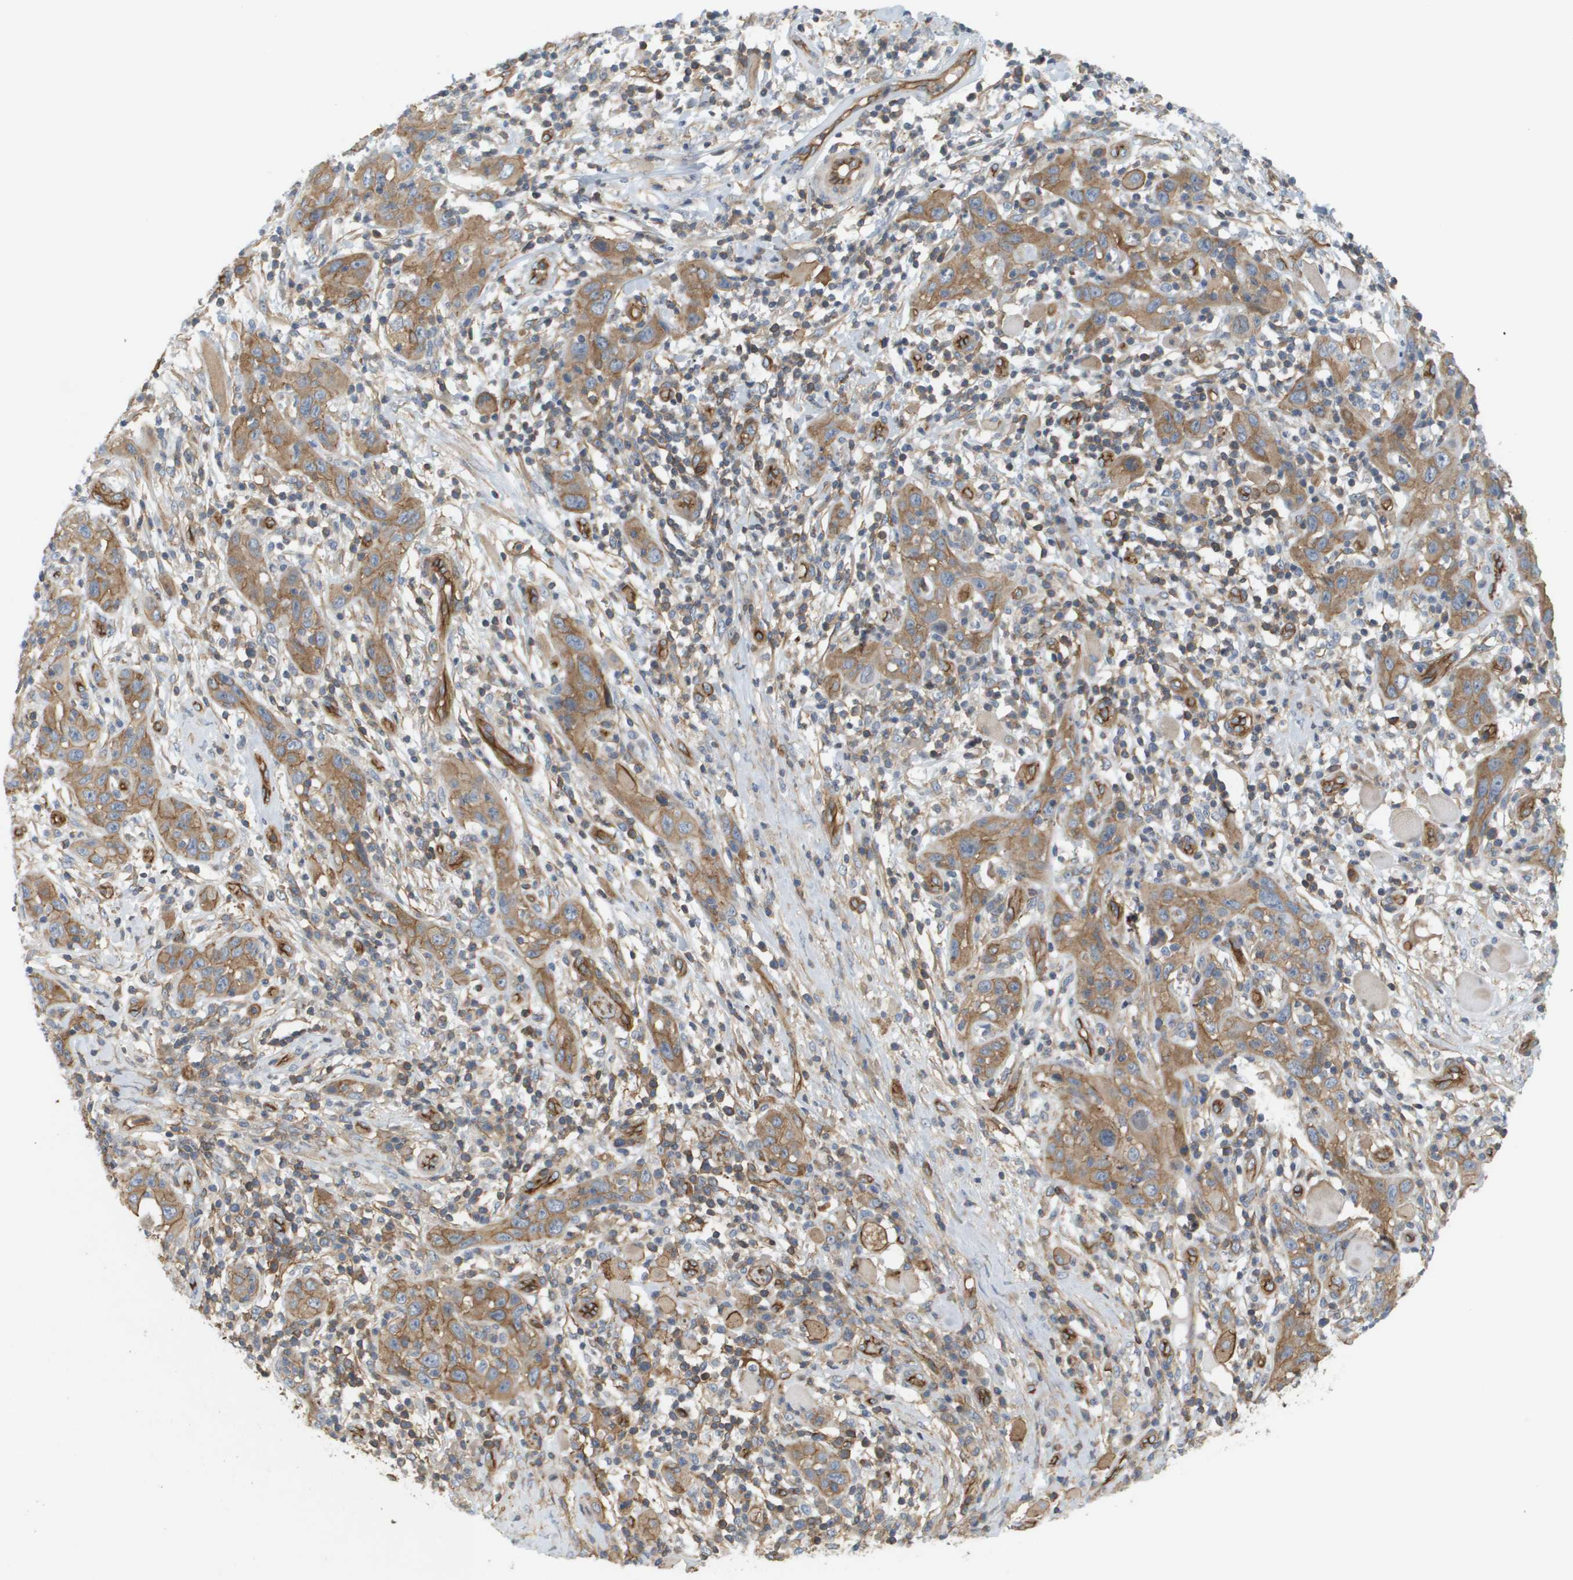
{"staining": {"intensity": "moderate", "quantity": ">75%", "location": "cytoplasmic/membranous"}, "tissue": "skin cancer", "cell_type": "Tumor cells", "image_type": "cancer", "snomed": [{"axis": "morphology", "description": "Squamous cell carcinoma, NOS"}, {"axis": "topography", "description": "Skin"}], "caption": "Skin cancer was stained to show a protein in brown. There is medium levels of moderate cytoplasmic/membranous staining in approximately >75% of tumor cells. (Brightfield microscopy of DAB IHC at high magnification).", "gene": "SGMS2", "patient": {"sex": "female", "age": 88}}